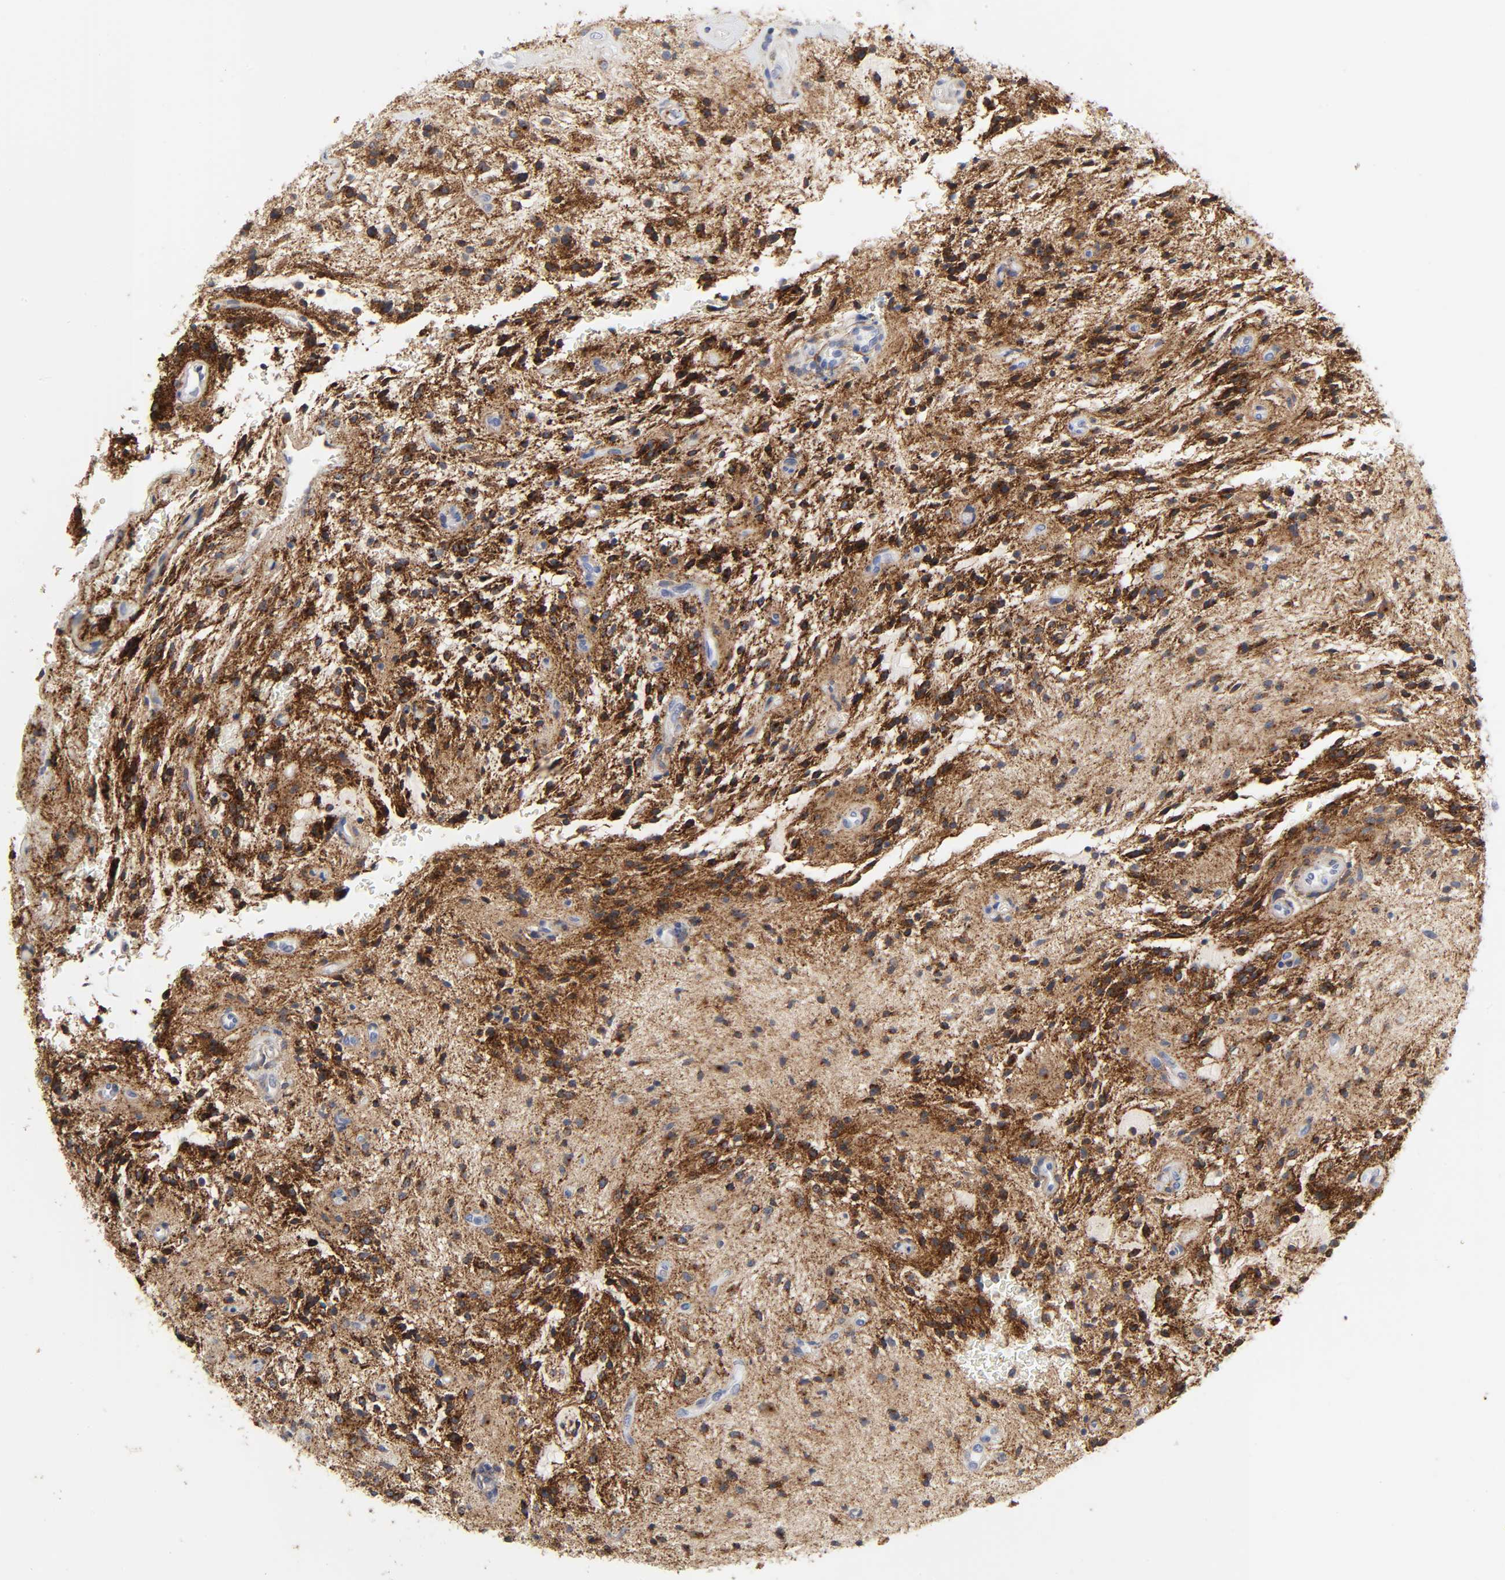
{"staining": {"intensity": "strong", "quantity": ">75%", "location": "cytoplasmic/membranous"}, "tissue": "glioma", "cell_type": "Tumor cells", "image_type": "cancer", "snomed": [{"axis": "morphology", "description": "Glioma, malignant, NOS"}, {"axis": "topography", "description": "Cerebellum"}], "caption": "Strong cytoplasmic/membranous positivity for a protein is seen in approximately >75% of tumor cells of glioma using IHC.", "gene": "LRP1", "patient": {"sex": "female", "age": 10}}